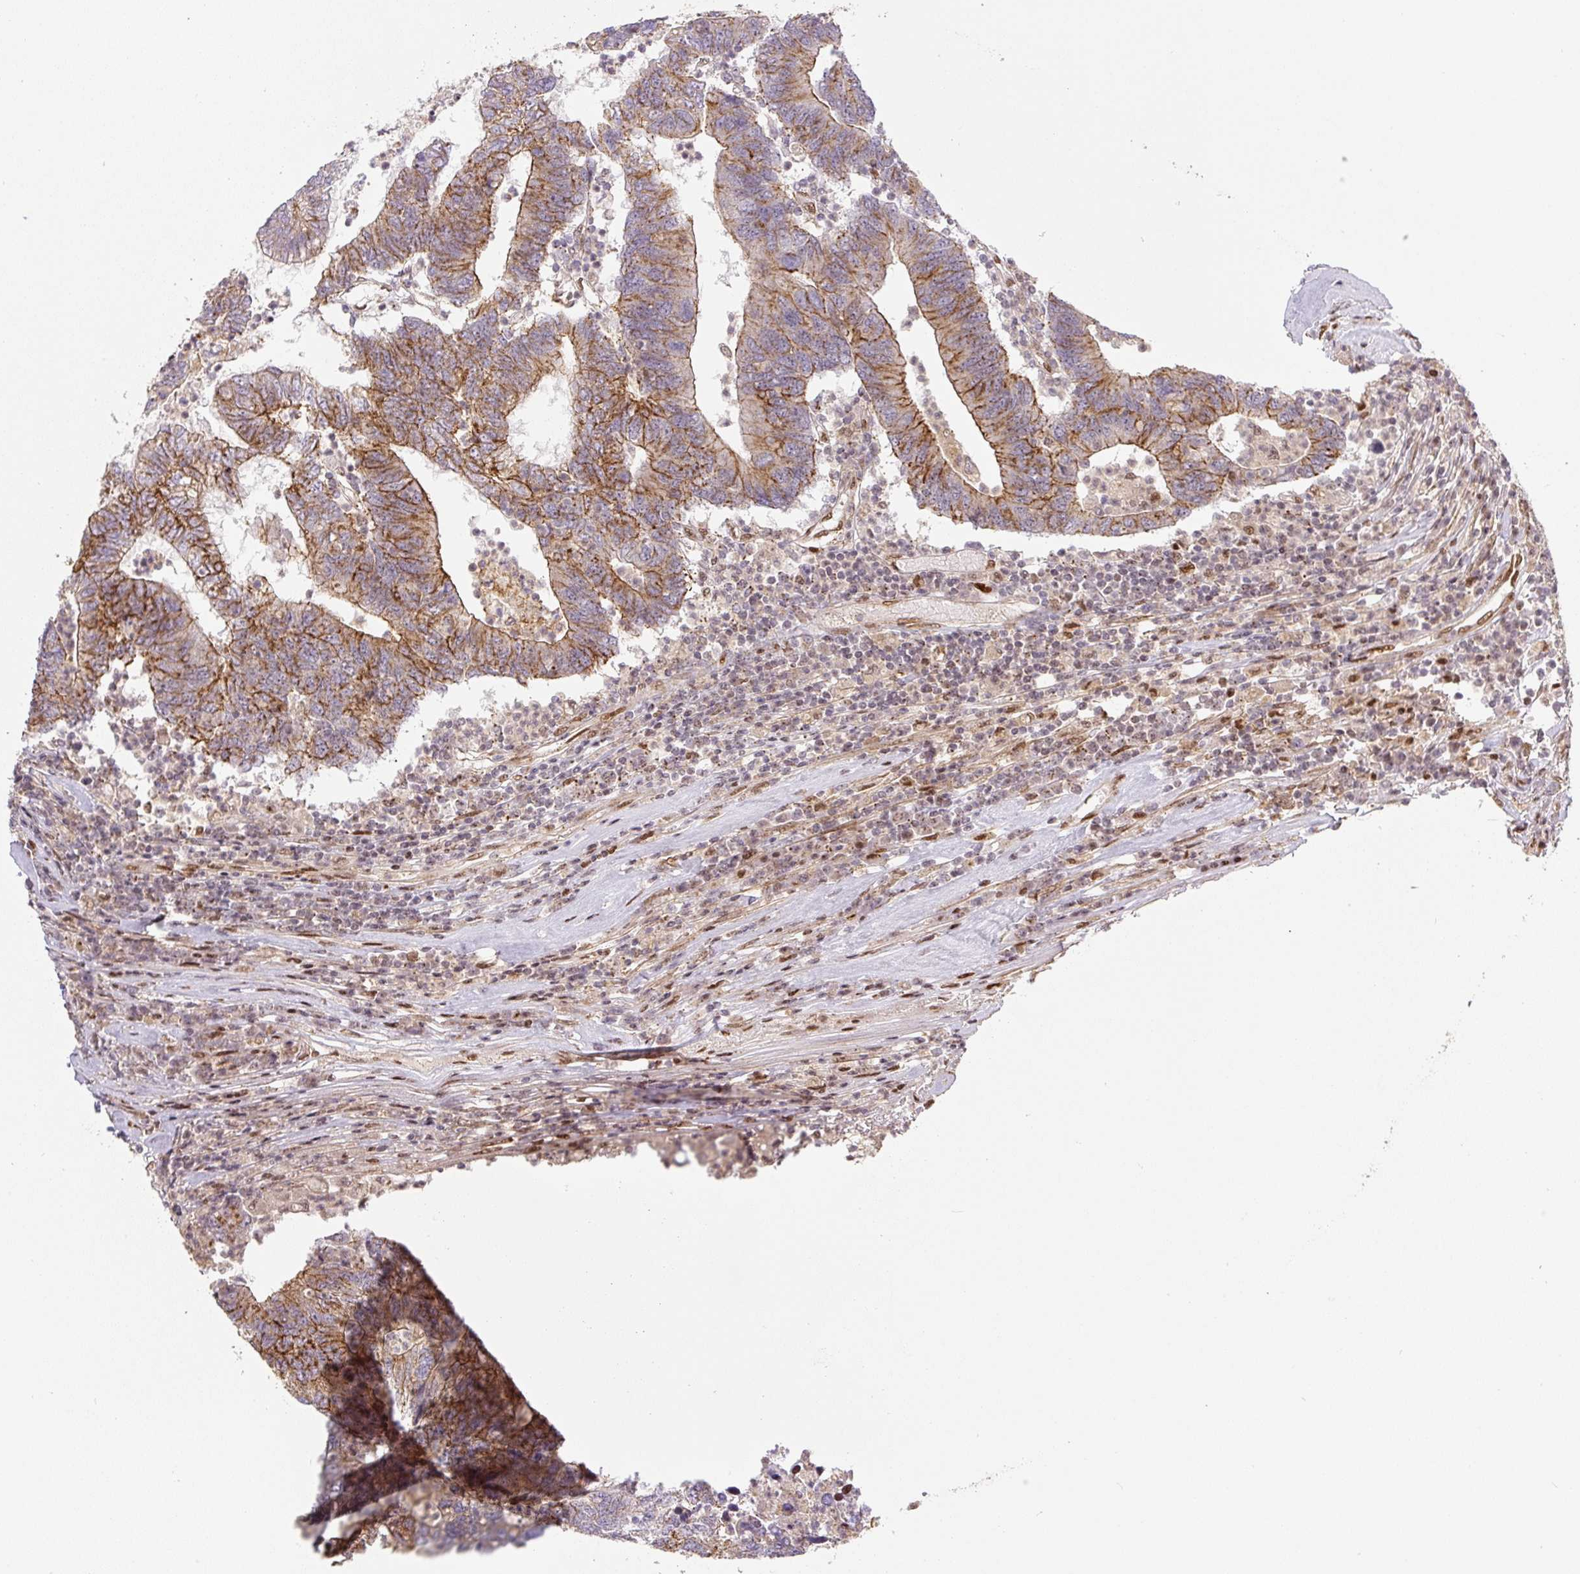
{"staining": {"intensity": "moderate", "quantity": ">75%", "location": "cytoplasmic/membranous"}, "tissue": "colorectal cancer", "cell_type": "Tumor cells", "image_type": "cancer", "snomed": [{"axis": "morphology", "description": "Adenocarcinoma, NOS"}, {"axis": "topography", "description": "Colon"}], "caption": "Colorectal cancer stained with immunohistochemistry (IHC) demonstrates moderate cytoplasmic/membranous expression in about >75% of tumor cells.", "gene": "PYDC2", "patient": {"sex": "female", "age": 48}}